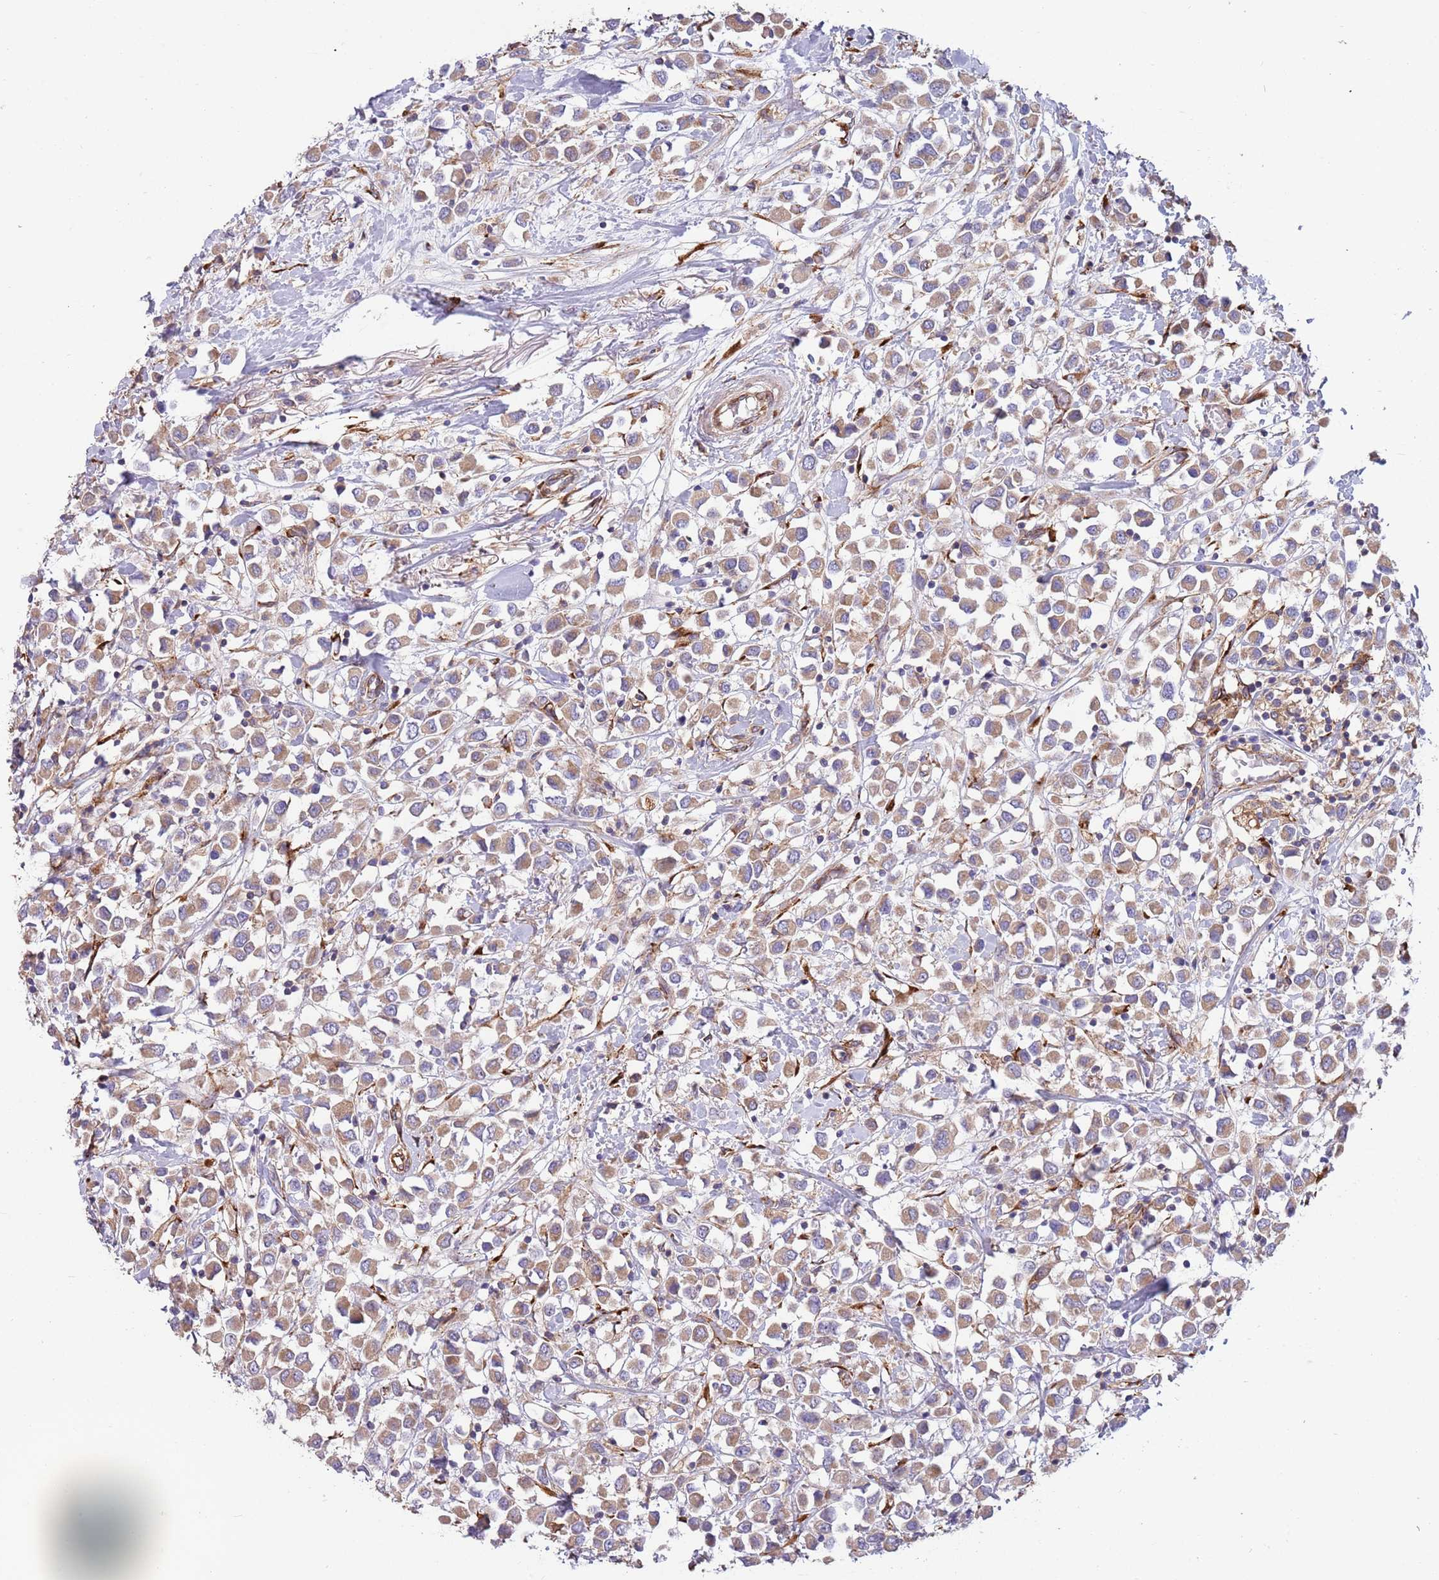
{"staining": {"intensity": "moderate", "quantity": ">75%", "location": "cytoplasmic/membranous"}, "tissue": "breast cancer", "cell_type": "Tumor cells", "image_type": "cancer", "snomed": [{"axis": "morphology", "description": "Duct carcinoma"}, {"axis": "topography", "description": "Breast"}], "caption": "The micrograph displays immunohistochemical staining of breast cancer (infiltrating ductal carcinoma). There is moderate cytoplasmic/membranous positivity is appreciated in about >75% of tumor cells.", "gene": "ARMCX6", "patient": {"sex": "female", "age": 61}}